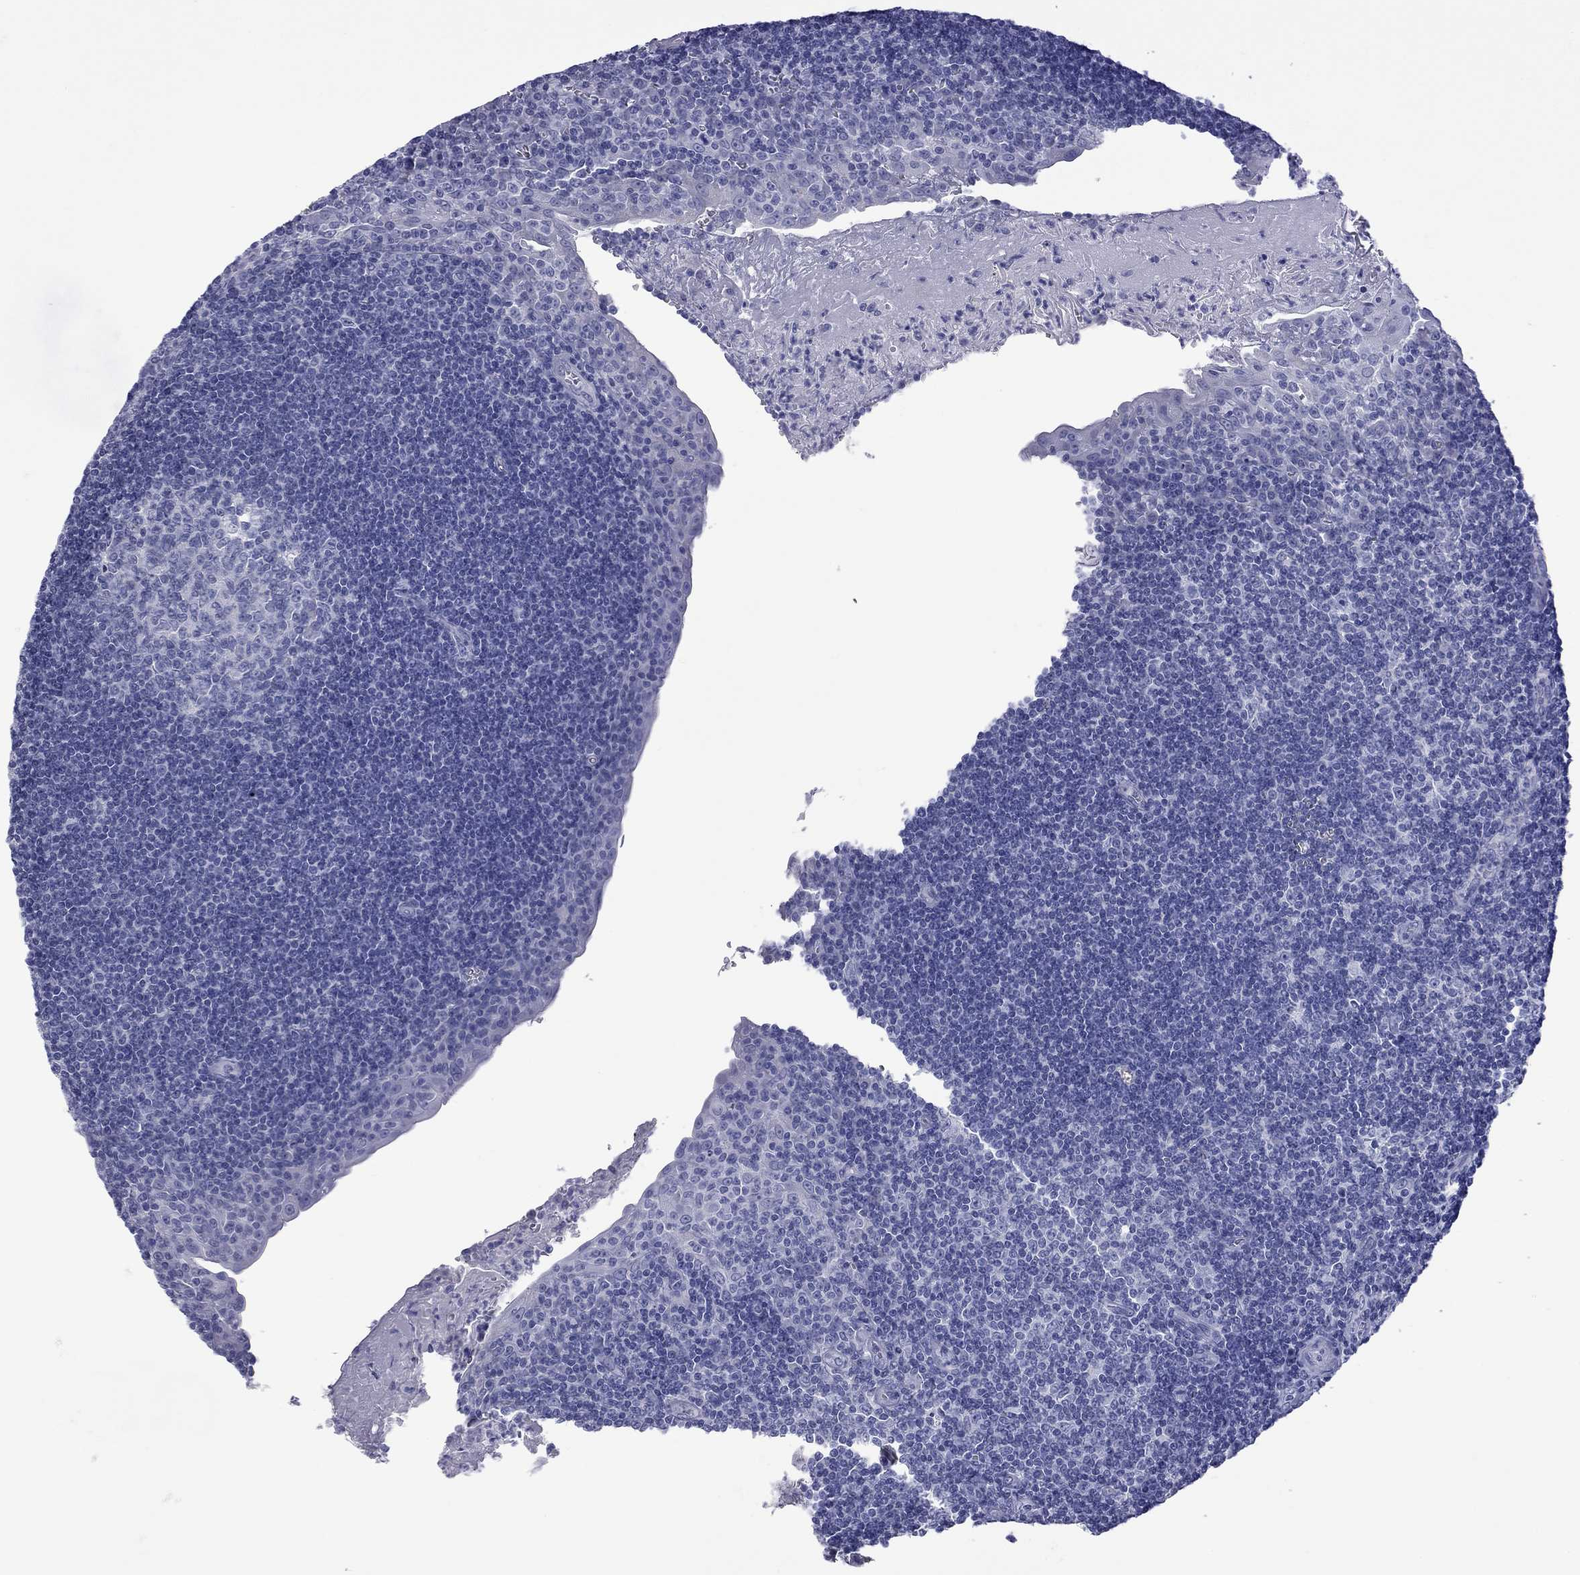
{"staining": {"intensity": "negative", "quantity": "none", "location": "none"}, "tissue": "tonsil", "cell_type": "Germinal center cells", "image_type": "normal", "snomed": [{"axis": "morphology", "description": "Normal tissue, NOS"}, {"axis": "morphology", "description": "Inflammation, NOS"}, {"axis": "topography", "description": "Tonsil"}], "caption": "This micrograph is of benign tonsil stained with IHC to label a protein in brown with the nuclei are counter-stained blue. There is no expression in germinal center cells. (Stains: DAB IHC with hematoxylin counter stain, Microscopy: brightfield microscopy at high magnification).", "gene": "EPPIN", "patient": {"sex": "female", "age": 31}}